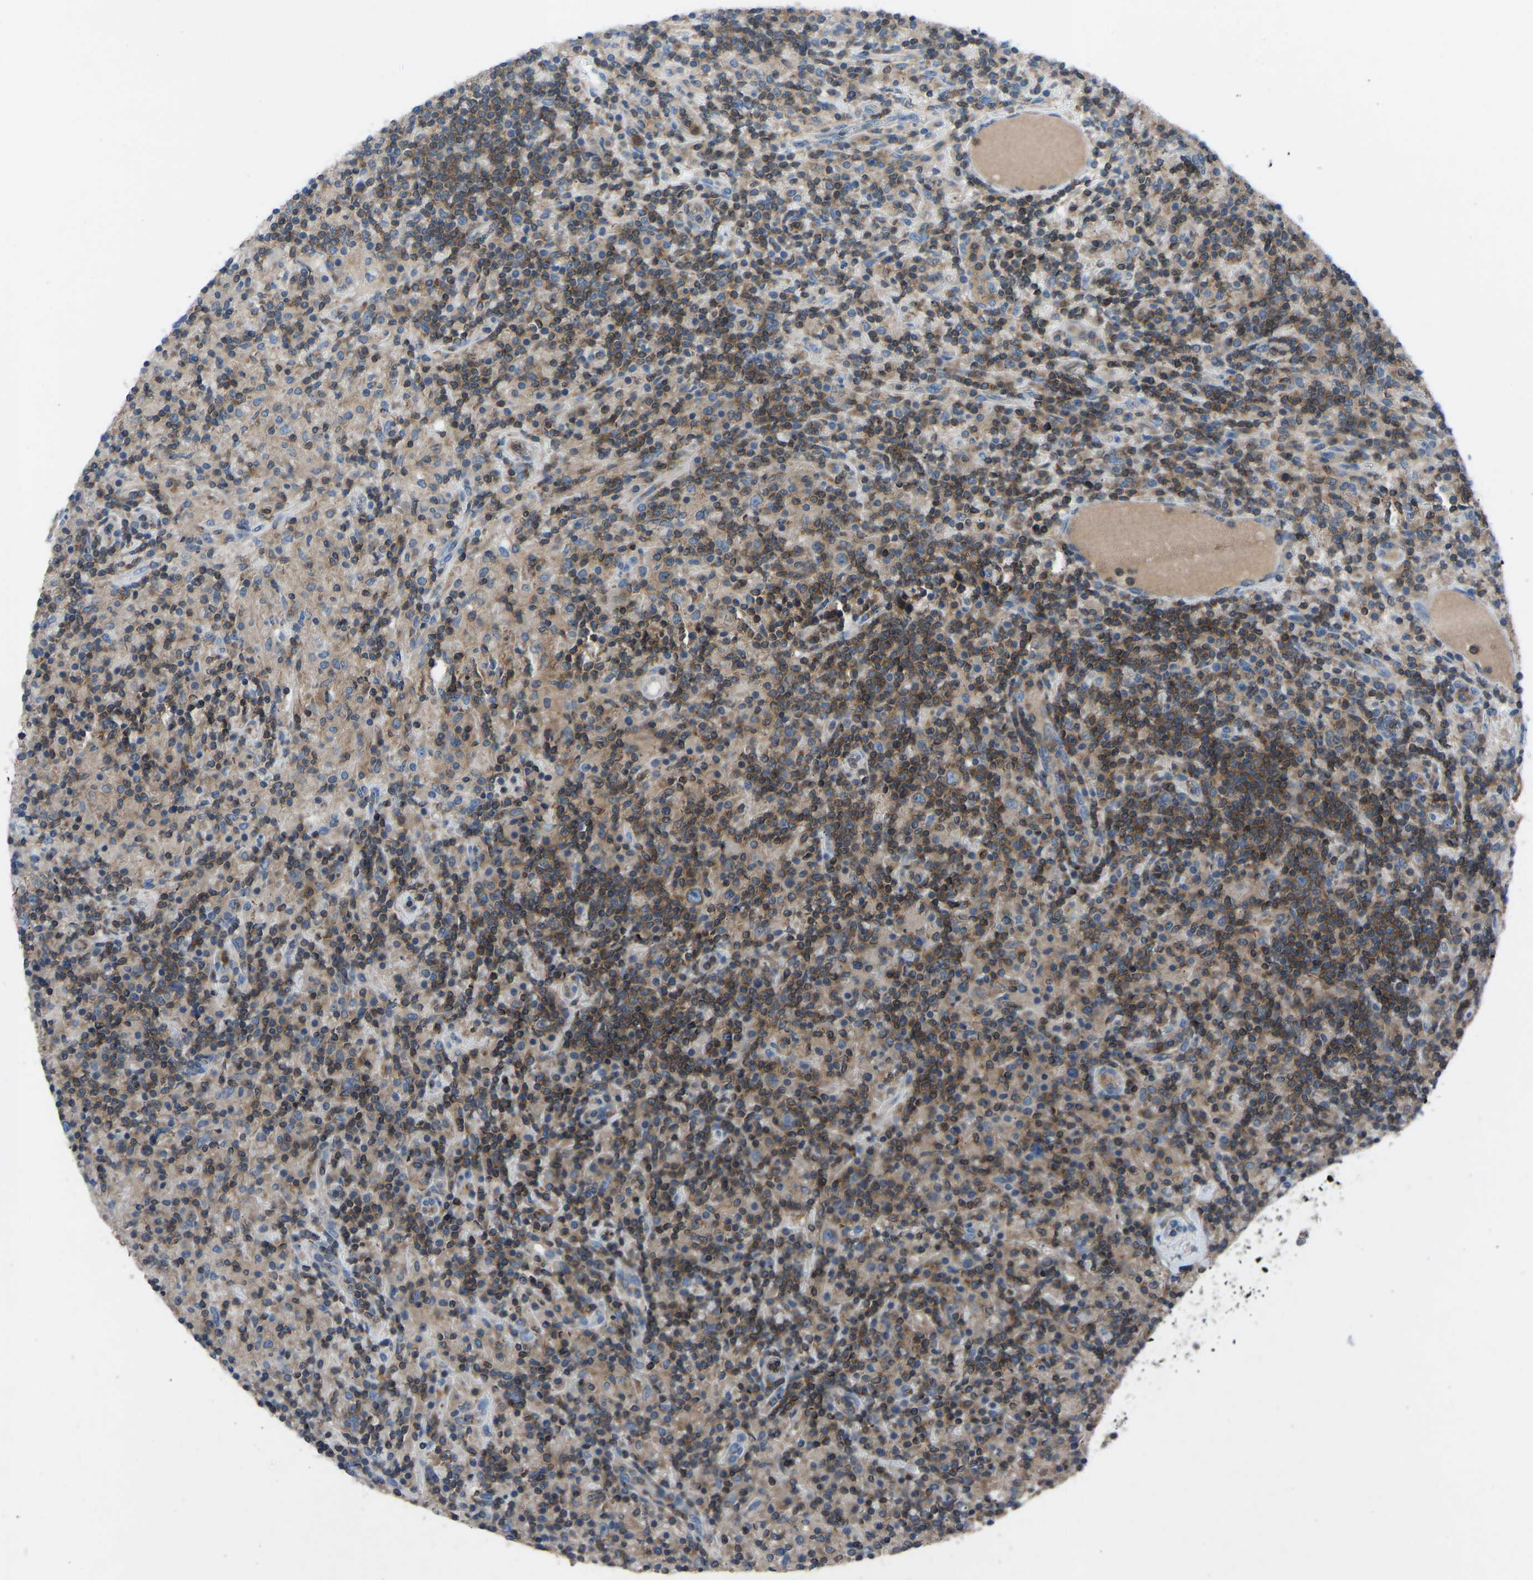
{"staining": {"intensity": "strong", "quantity": ">75%", "location": "cytoplasmic/membranous"}, "tissue": "lymphoma", "cell_type": "Tumor cells", "image_type": "cancer", "snomed": [{"axis": "morphology", "description": "Hodgkin's disease, NOS"}, {"axis": "topography", "description": "Lymph node"}], "caption": "A high-resolution image shows IHC staining of Hodgkin's disease, which shows strong cytoplasmic/membranous positivity in approximately >75% of tumor cells. The protein of interest is shown in brown color, while the nuclei are stained blue.", "gene": "GRK6", "patient": {"sex": "male", "age": 70}}